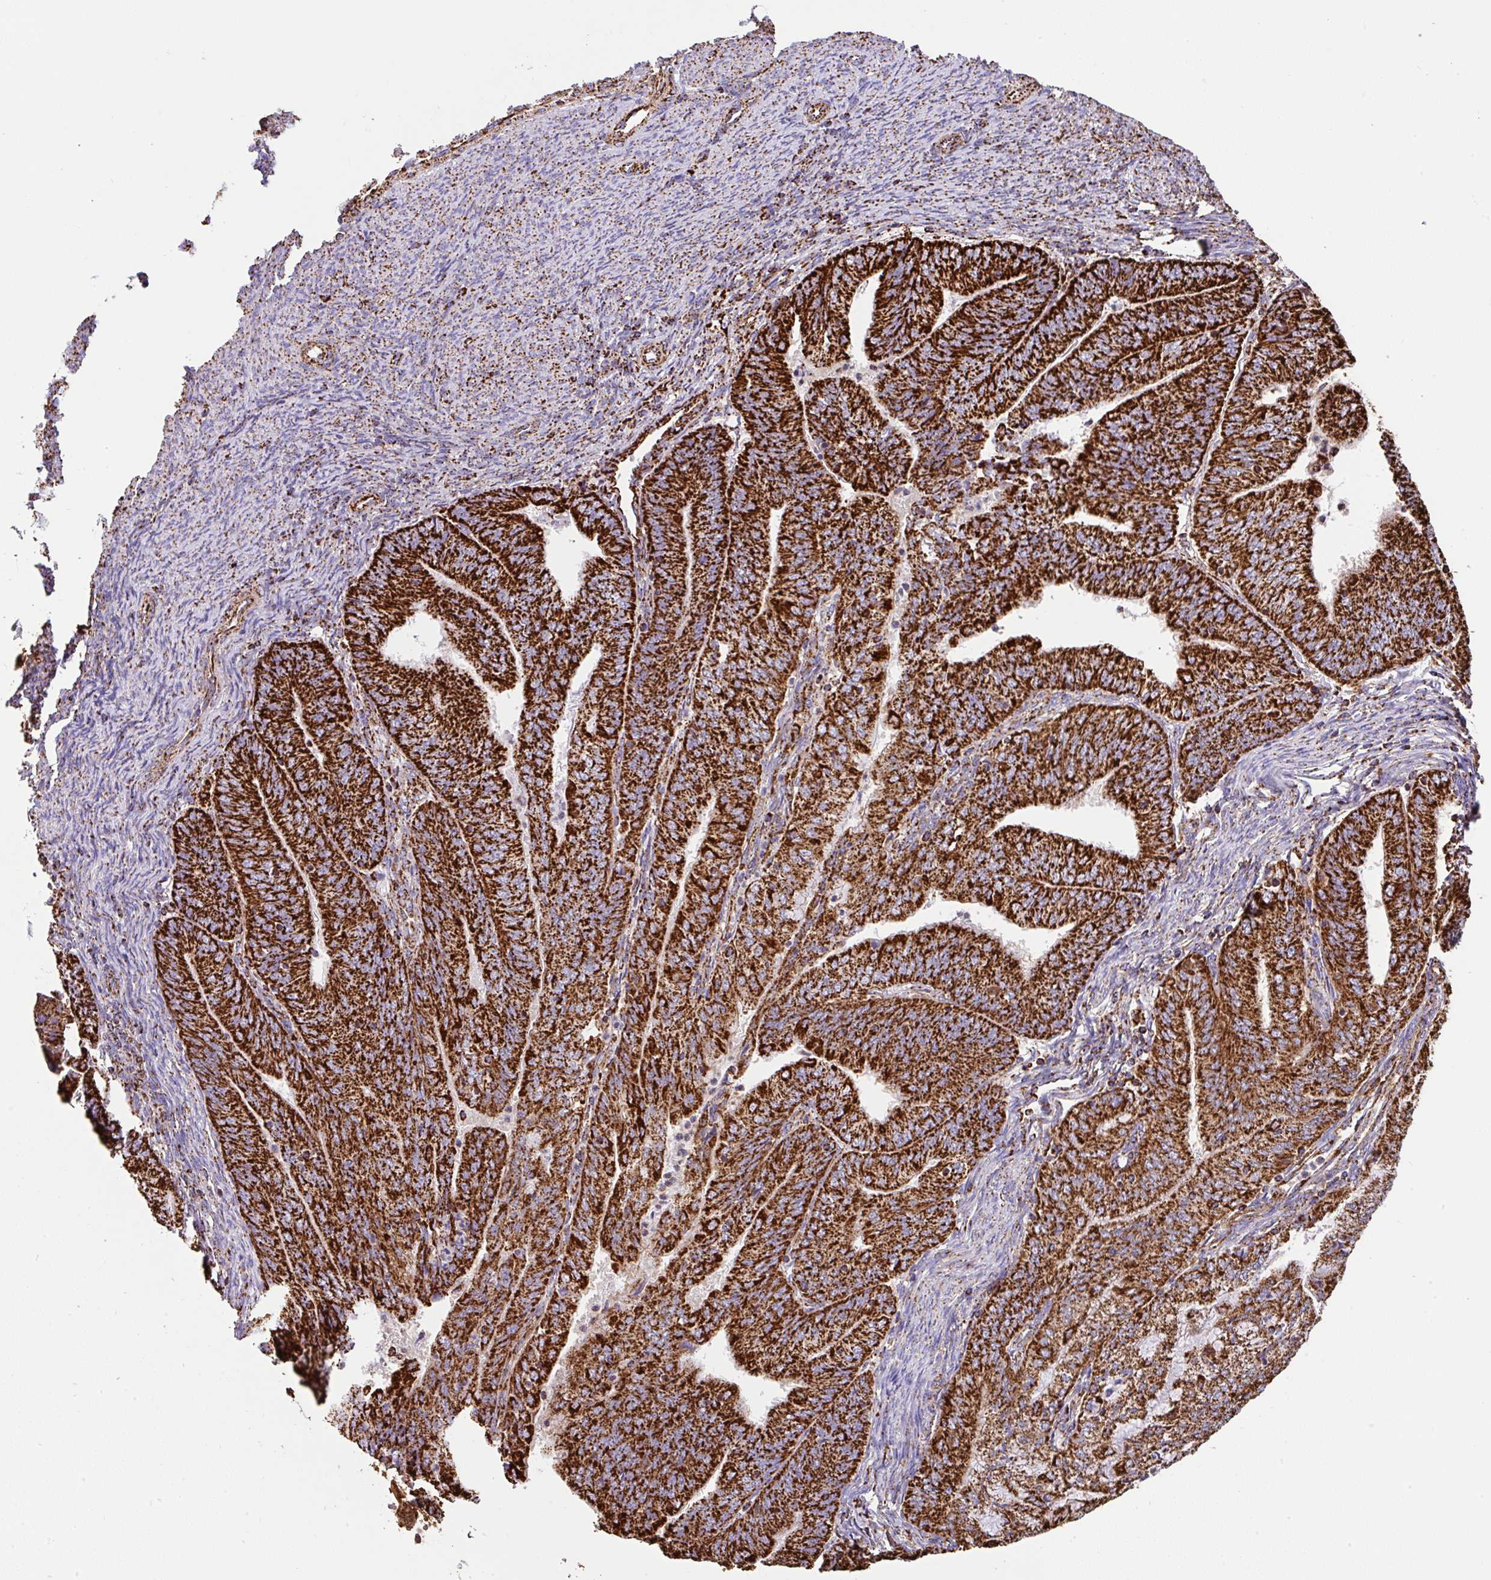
{"staining": {"intensity": "strong", "quantity": ">75%", "location": "cytoplasmic/membranous"}, "tissue": "endometrial cancer", "cell_type": "Tumor cells", "image_type": "cancer", "snomed": [{"axis": "morphology", "description": "Adenocarcinoma, NOS"}, {"axis": "topography", "description": "Endometrium"}], "caption": "IHC (DAB (3,3'-diaminobenzidine)) staining of human endometrial adenocarcinoma exhibits strong cytoplasmic/membranous protein staining in about >75% of tumor cells.", "gene": "ANKRD33B", "patient": {"sex": "female", "age": 57}}